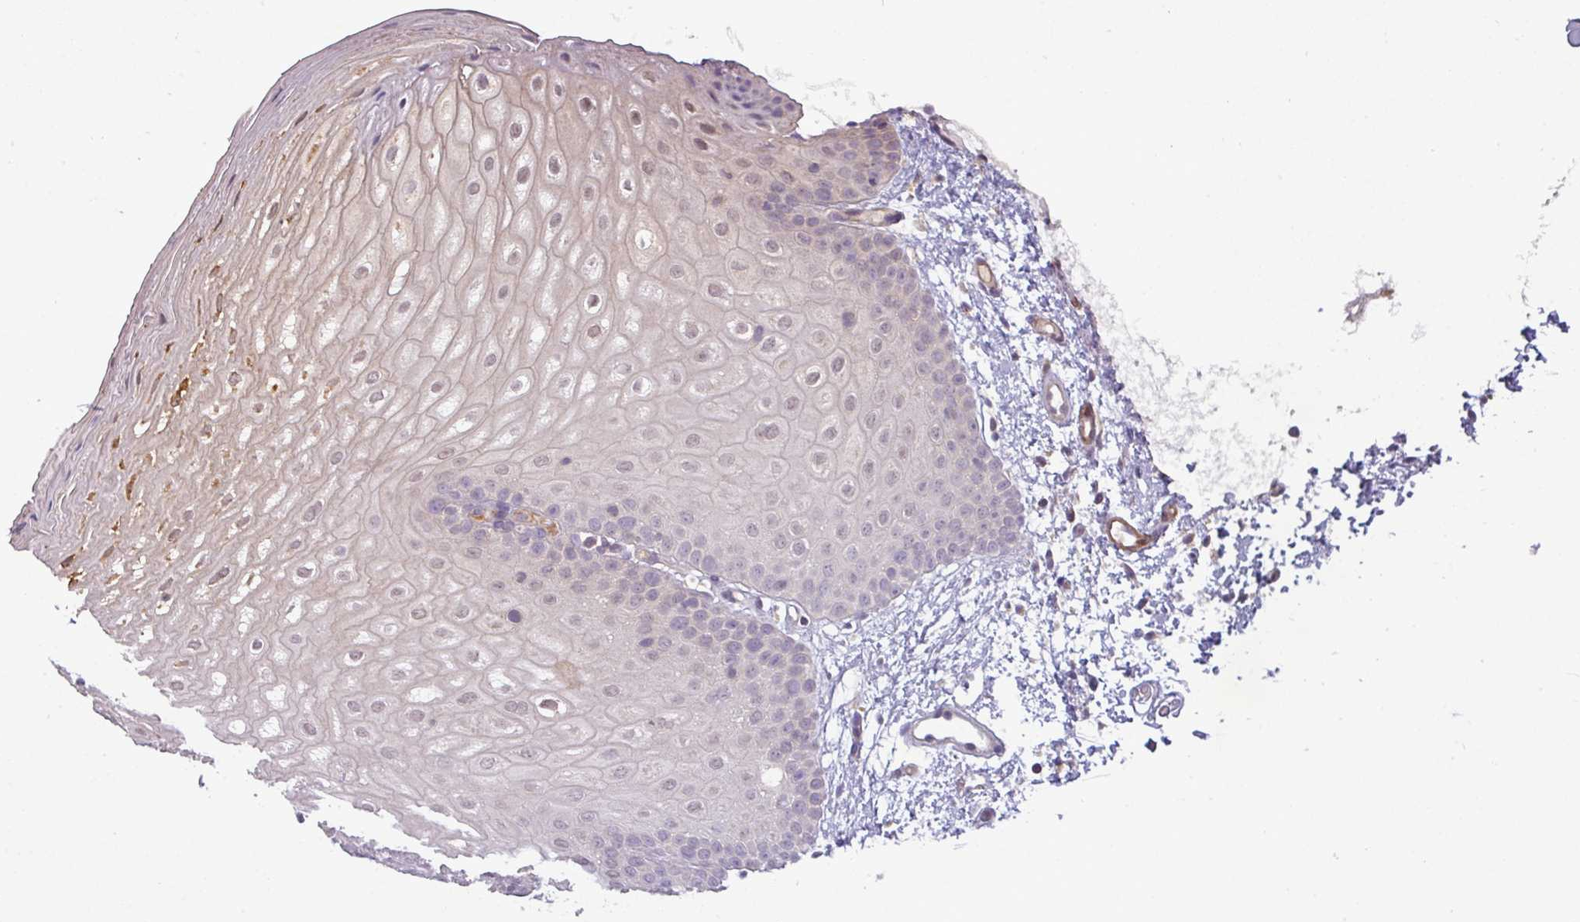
{"staining": {"intensity": "weak", "quantity": "<25%", "location": "cytoplasmic/membranous"}, "tissue": "oral mucosa", "cell_type": "Squamous epithelial cells", "image_type": "normal", "snomed": [{"axis": "morphology", "description": "Normal tissue, NOS"}, {"axis": "topography", "description": "Oral tissue"}], "caption": "High power microscopy micrograph of an immunohistochemistry photomicrograph of unremarkable oral mucosa, revealing no significant expression in squamous epithelial cells.", "gene": "ZNF35", "patient": {"sex": "female", "age": 67}}